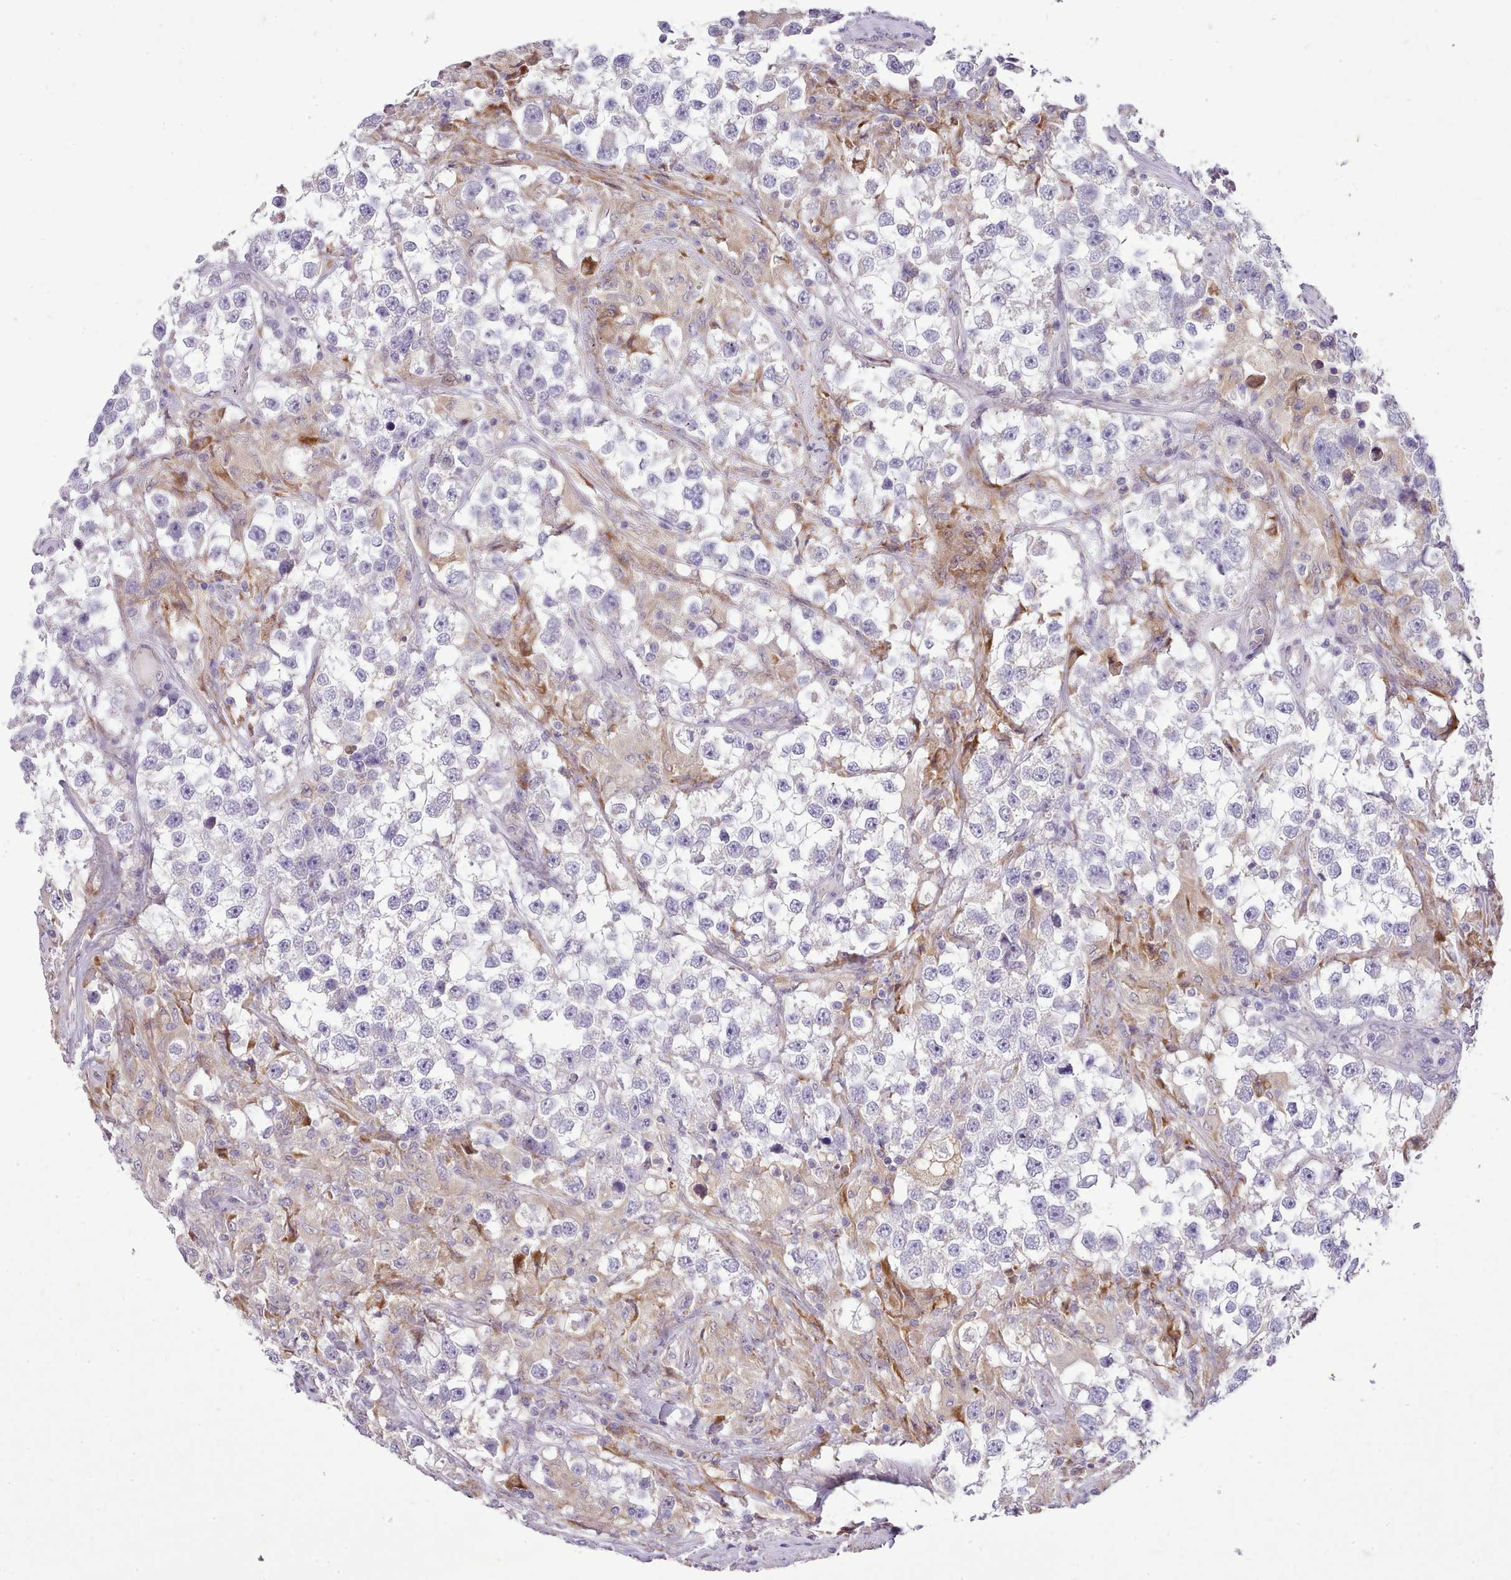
{"staining": {"intensity": "negative", "quantity": "none", "location": "none"}, "tissue": "testis cancer", "cell_type": "Tumor cells", "image_type": "cancer", "snomed": [{"axis": "morphology", "description": "Seminoma, NOS"}, {"axis": "topography", "description": "Testis"}], "caption": "DAB (3,3'-diaminobenzidine) immunohistochemical staining of human seminoma (testis) demonstrates no significant staining in tumor cells.", "gene": "FAM83E", "patient": {"sex": "male", "age": 46}}